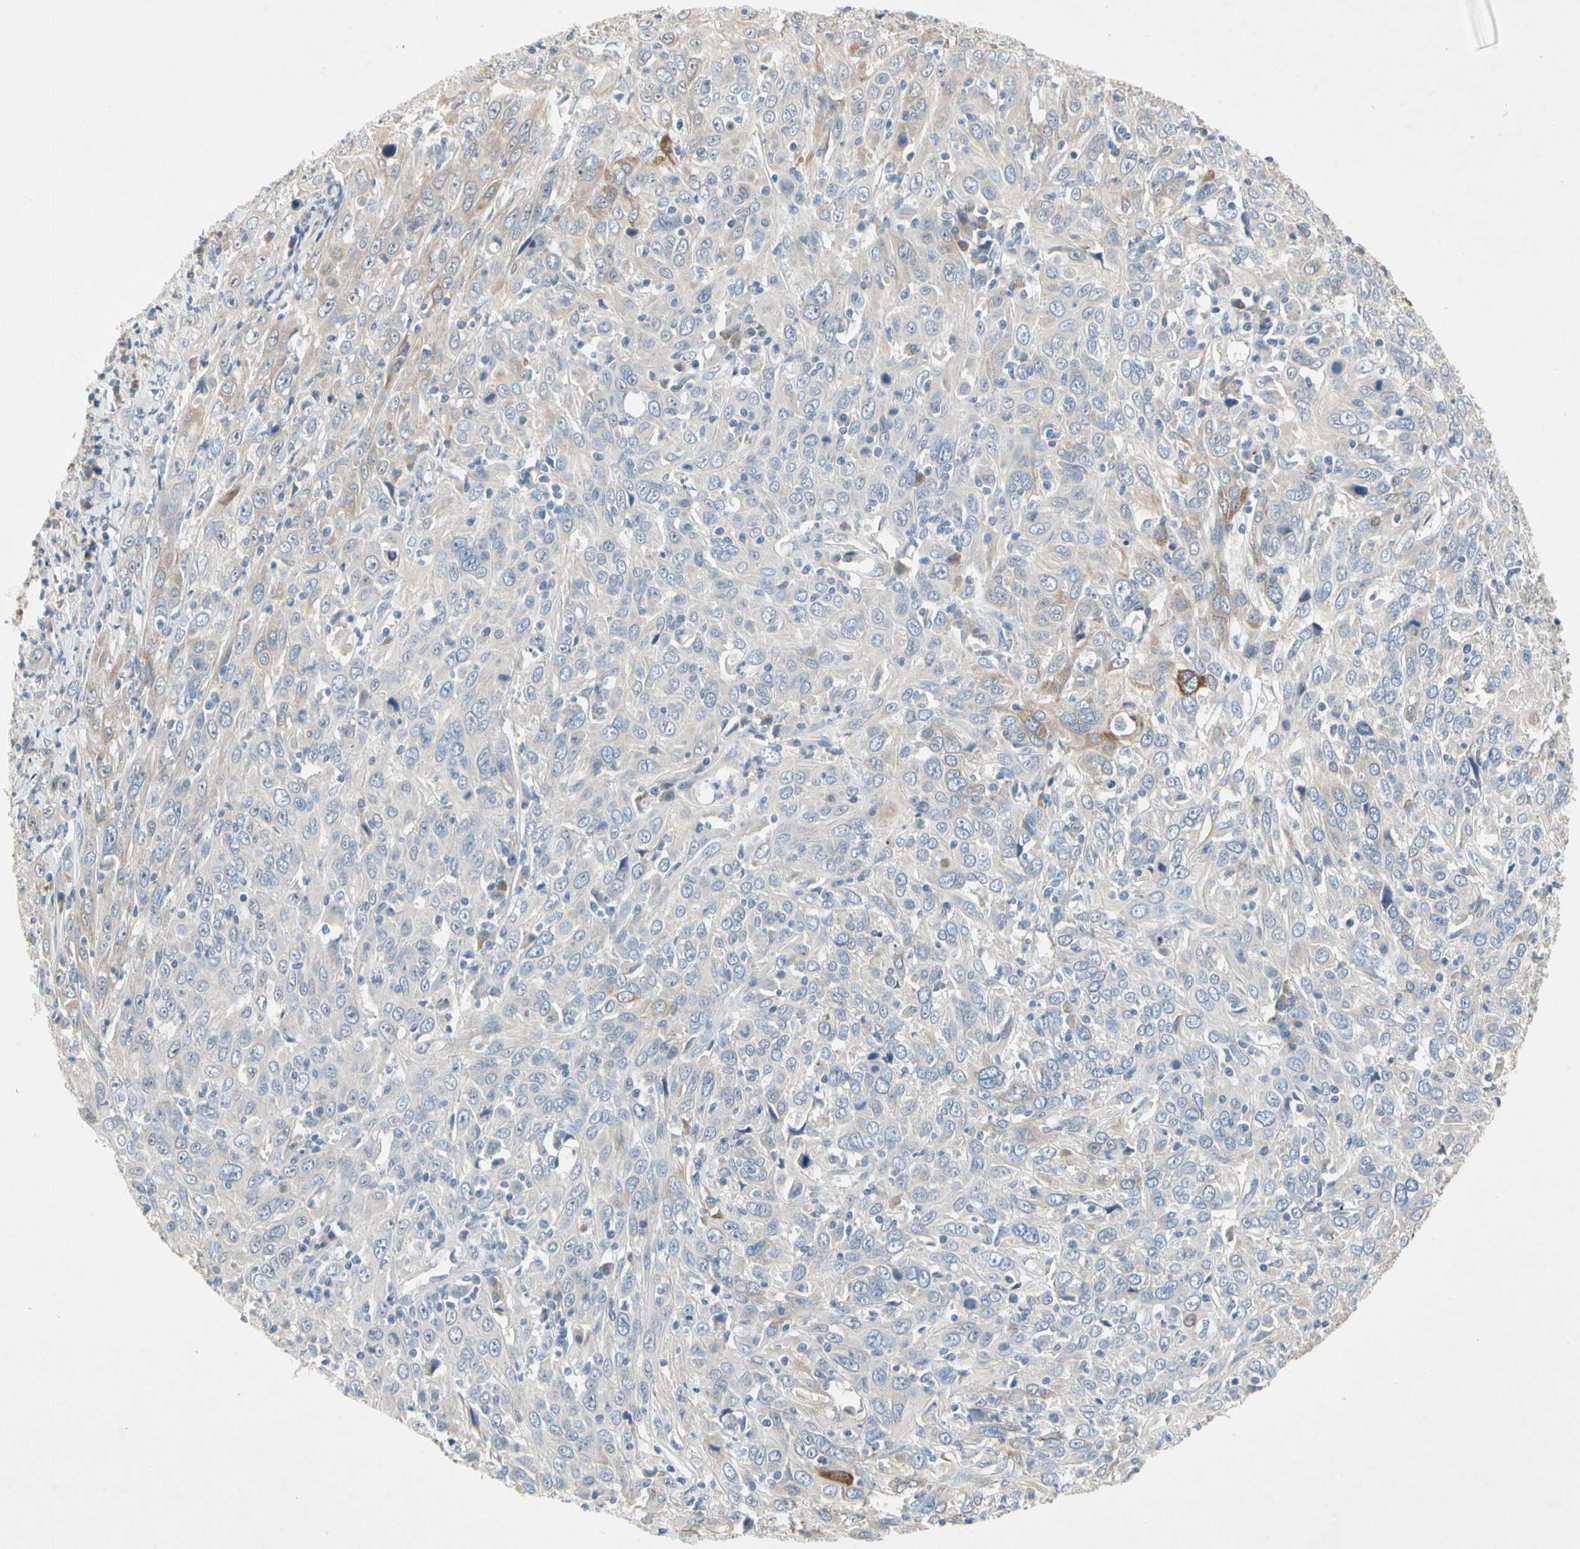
{"staining": {"intensity": "weak", "quantity": "<25%", "location": "cytoplasmic/membranous"}, "tissue": "cervical cancer", "cell_type": "Tumor cells", "image_type": "cancer", "snomed": [{"axis": "morphology", "description": "Squamous cell carcinoma, NOS"}, {"axis": "topography", "description": "Cervix"}], "caption": "Immunohistochemistry photomicrograph of cervical squamous cell carcinoma stained for a protein (brown), which demonstrates no positivity in tumor cells.", "gene": "GAS6", "patient": {"sex": "female", "age": 46}}